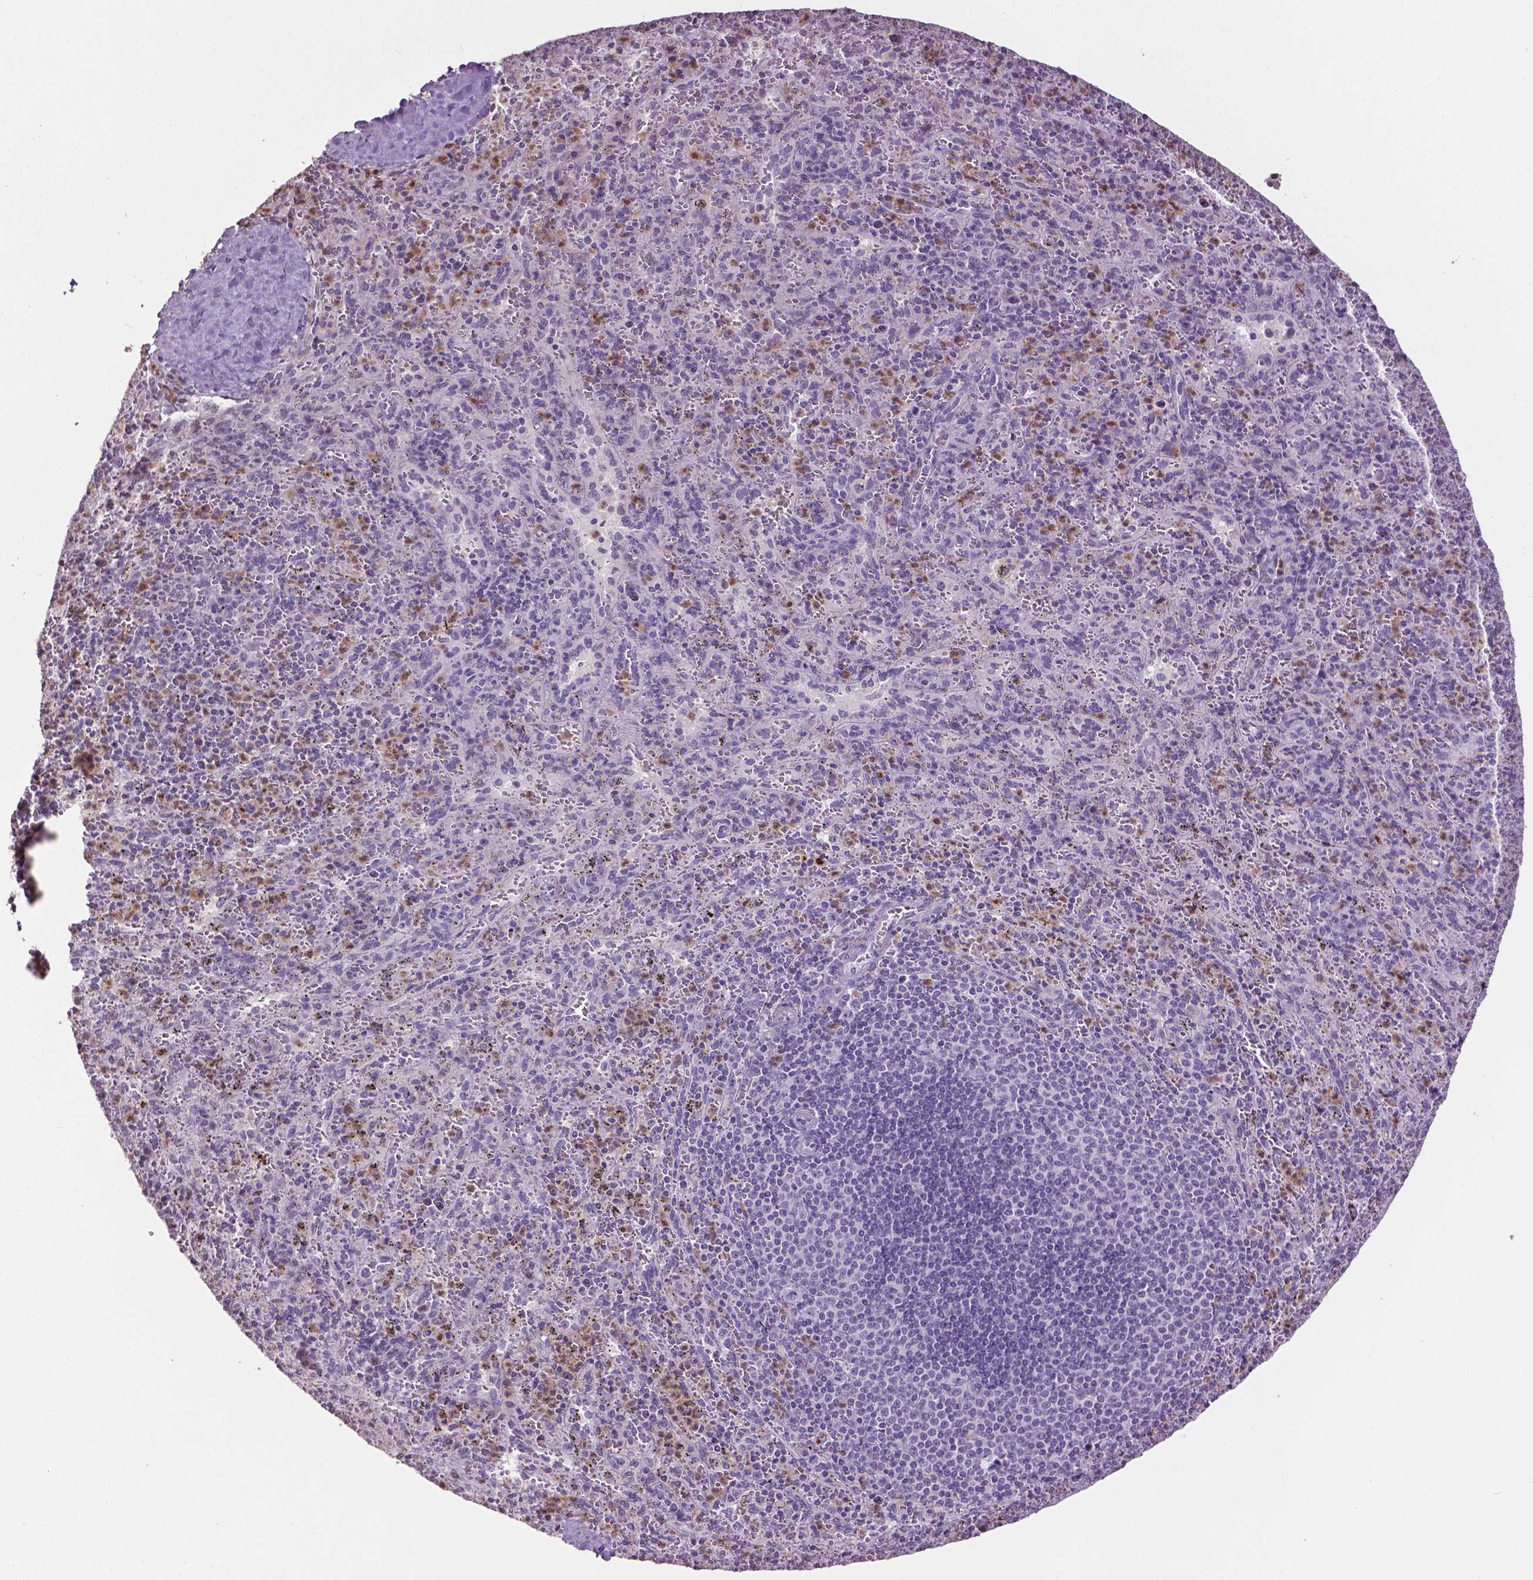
{"staining": {"intensity": "moderate", "quantity": "<25%", "location": "cytoplasmic/membranous"}, "tissue": "spleen", "cell_type": "Cells in red pulp", "image_type": "normal", "snomed": [{"axis": "morphology", "description": "Normal tissue, NOS"}, {"axis": "topography", "description": "Spleen"}], "caption": "Unremarkable spleen was stained to show a protein in brown. There is low levels of moderate cytoplasmic/membranous positivity in approximately <25% of cells in red pulp. (brown staining indicates protein expression, while blue staining denotes nuclei).", "gene": "NTNG2", "patient": {"sex": "male", "age": 57}}